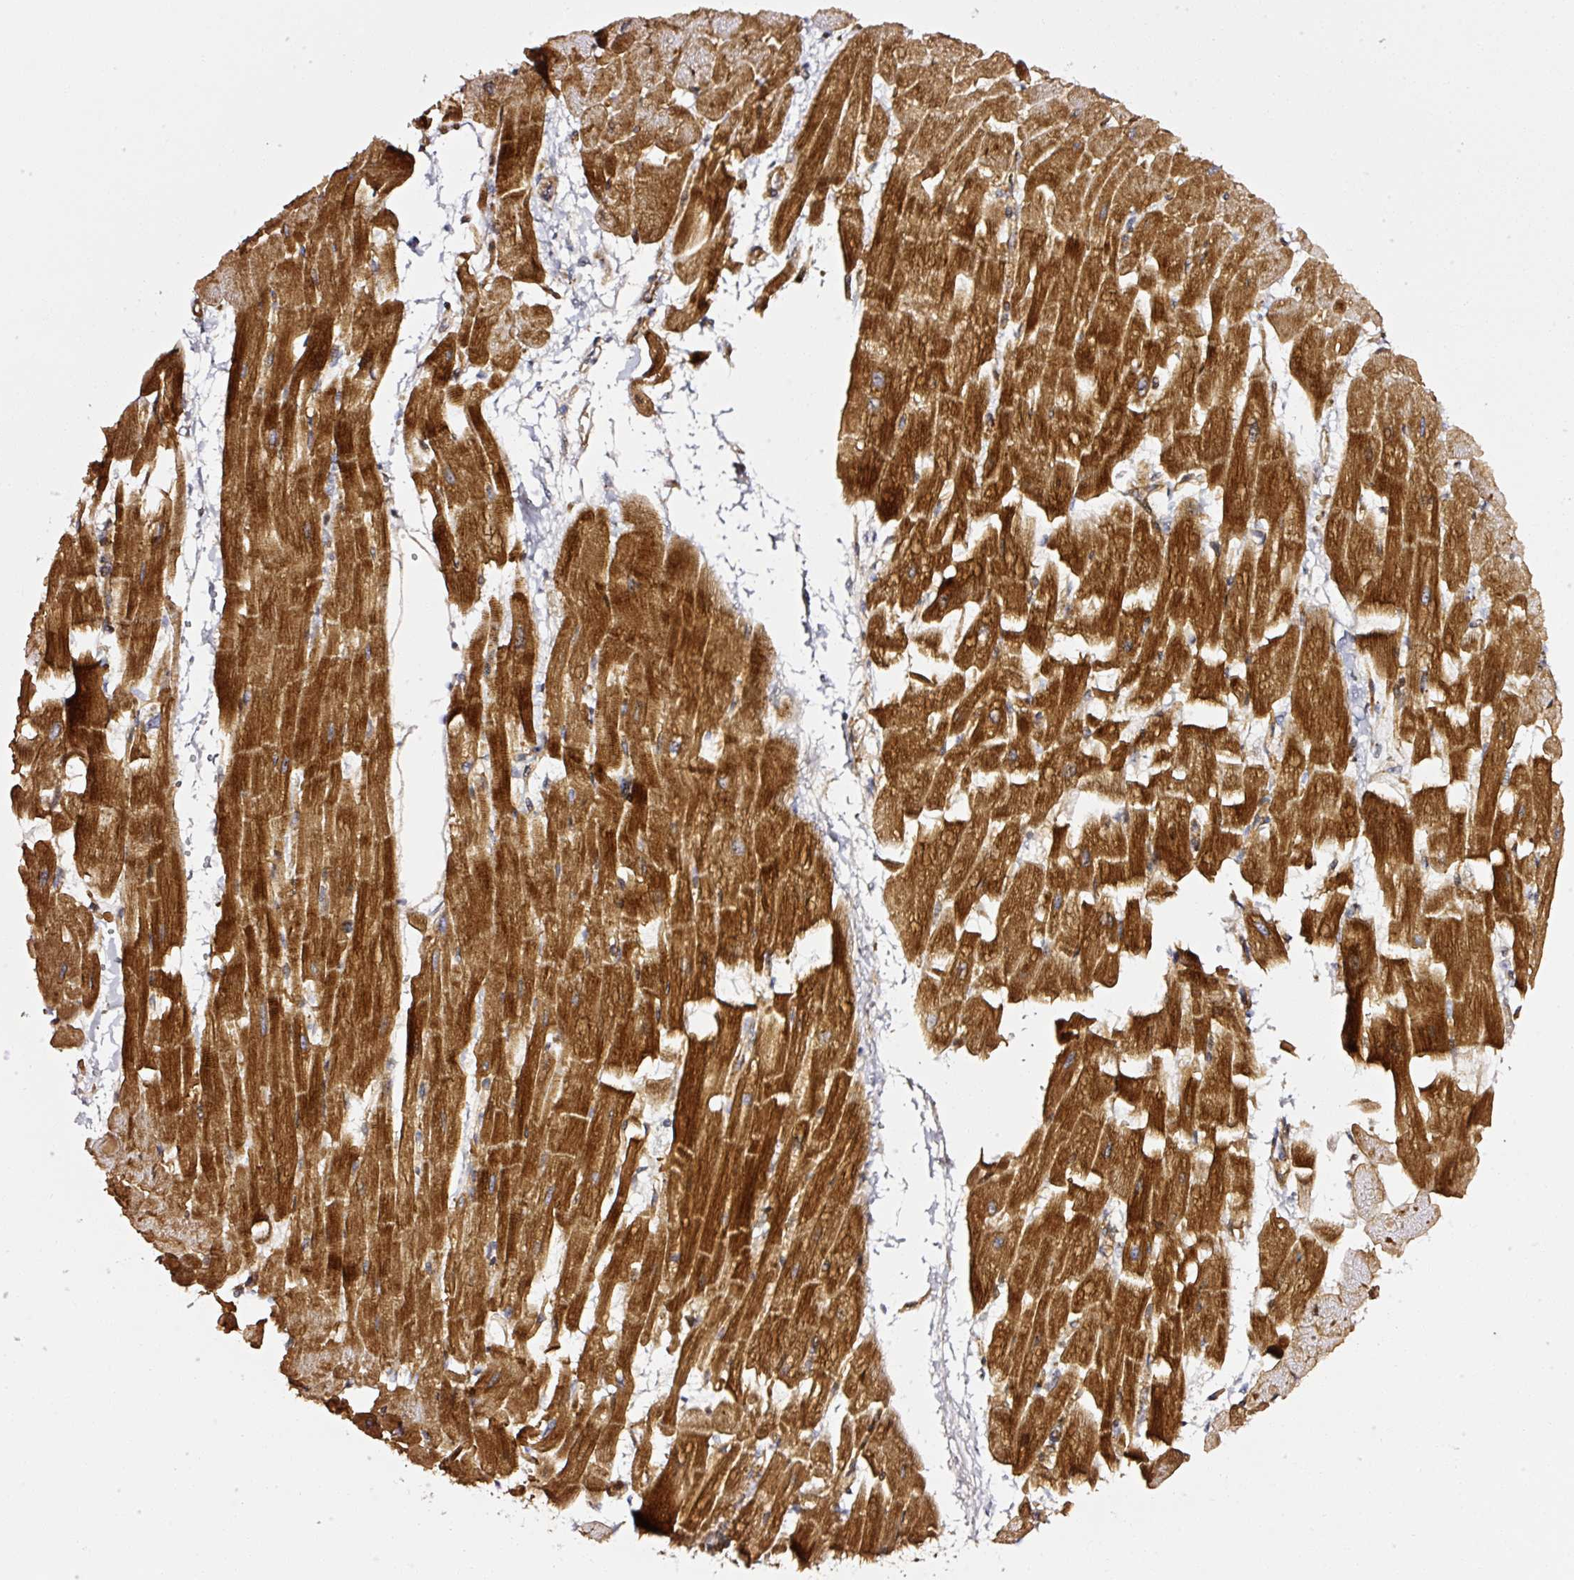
{"staining": {"intensity": "strong", "quantity": ">75%", "location": "cytoplasmic/membranous"}, "tissue": "heart muscle", "cell_type": "Cardiomyocytes", "image_type": "normal", "snomed": [{"axis": "morphology", "description": "Normal tissue, NOS"}, {"axis": "topography", "description": "Heart"}], "caption": "A micrograph of heart muscle stained for a protein reveals strong cytoplasmic/membranous brown staining in cardiomyocytes. The staining is performed using DAB brown chromogen to label protein expression. The nuclei are counter-stained blue using hematoxylin.", "gene": "ANKRD20A1", "patient": {"sex": "male", "age": 37}}